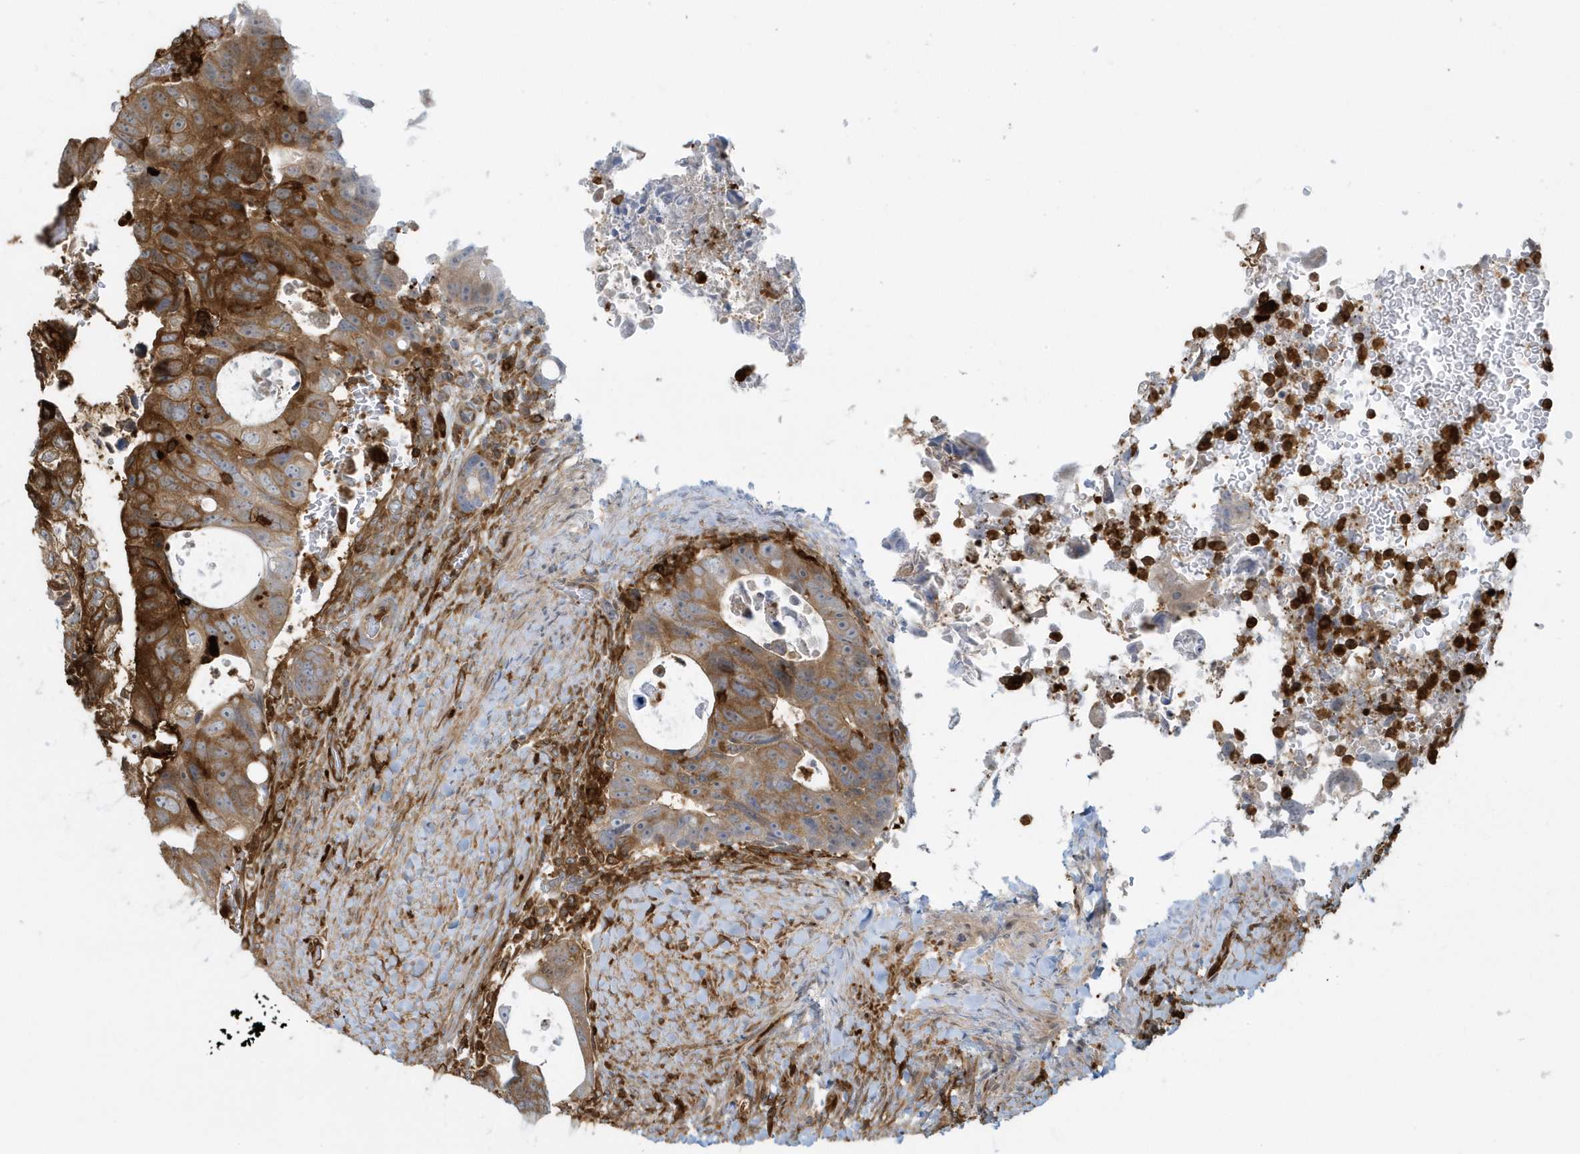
{"staining": {"intensity": "strong", "quantity": "25%-75%", "location": "cytoplasmic/membranous"}, "tissue": "colorectal cancer", "cell_type": "Tumor cells", "image_type": "cancer", "snomed": [{"axis": "morphology", "description": "Adenocarcinoma, NOS"}, {"axis": "topography", "description": "Rectum"}], "caption": "Tumor cells exhibit high levels of strong cytoplasmic/membranous positivity in approximately 25%-75% of cells in human colorectal cancer (adenocarcinoma).", "gene": "CLCN6", "patient": {"sex": "male", "age": 59}}